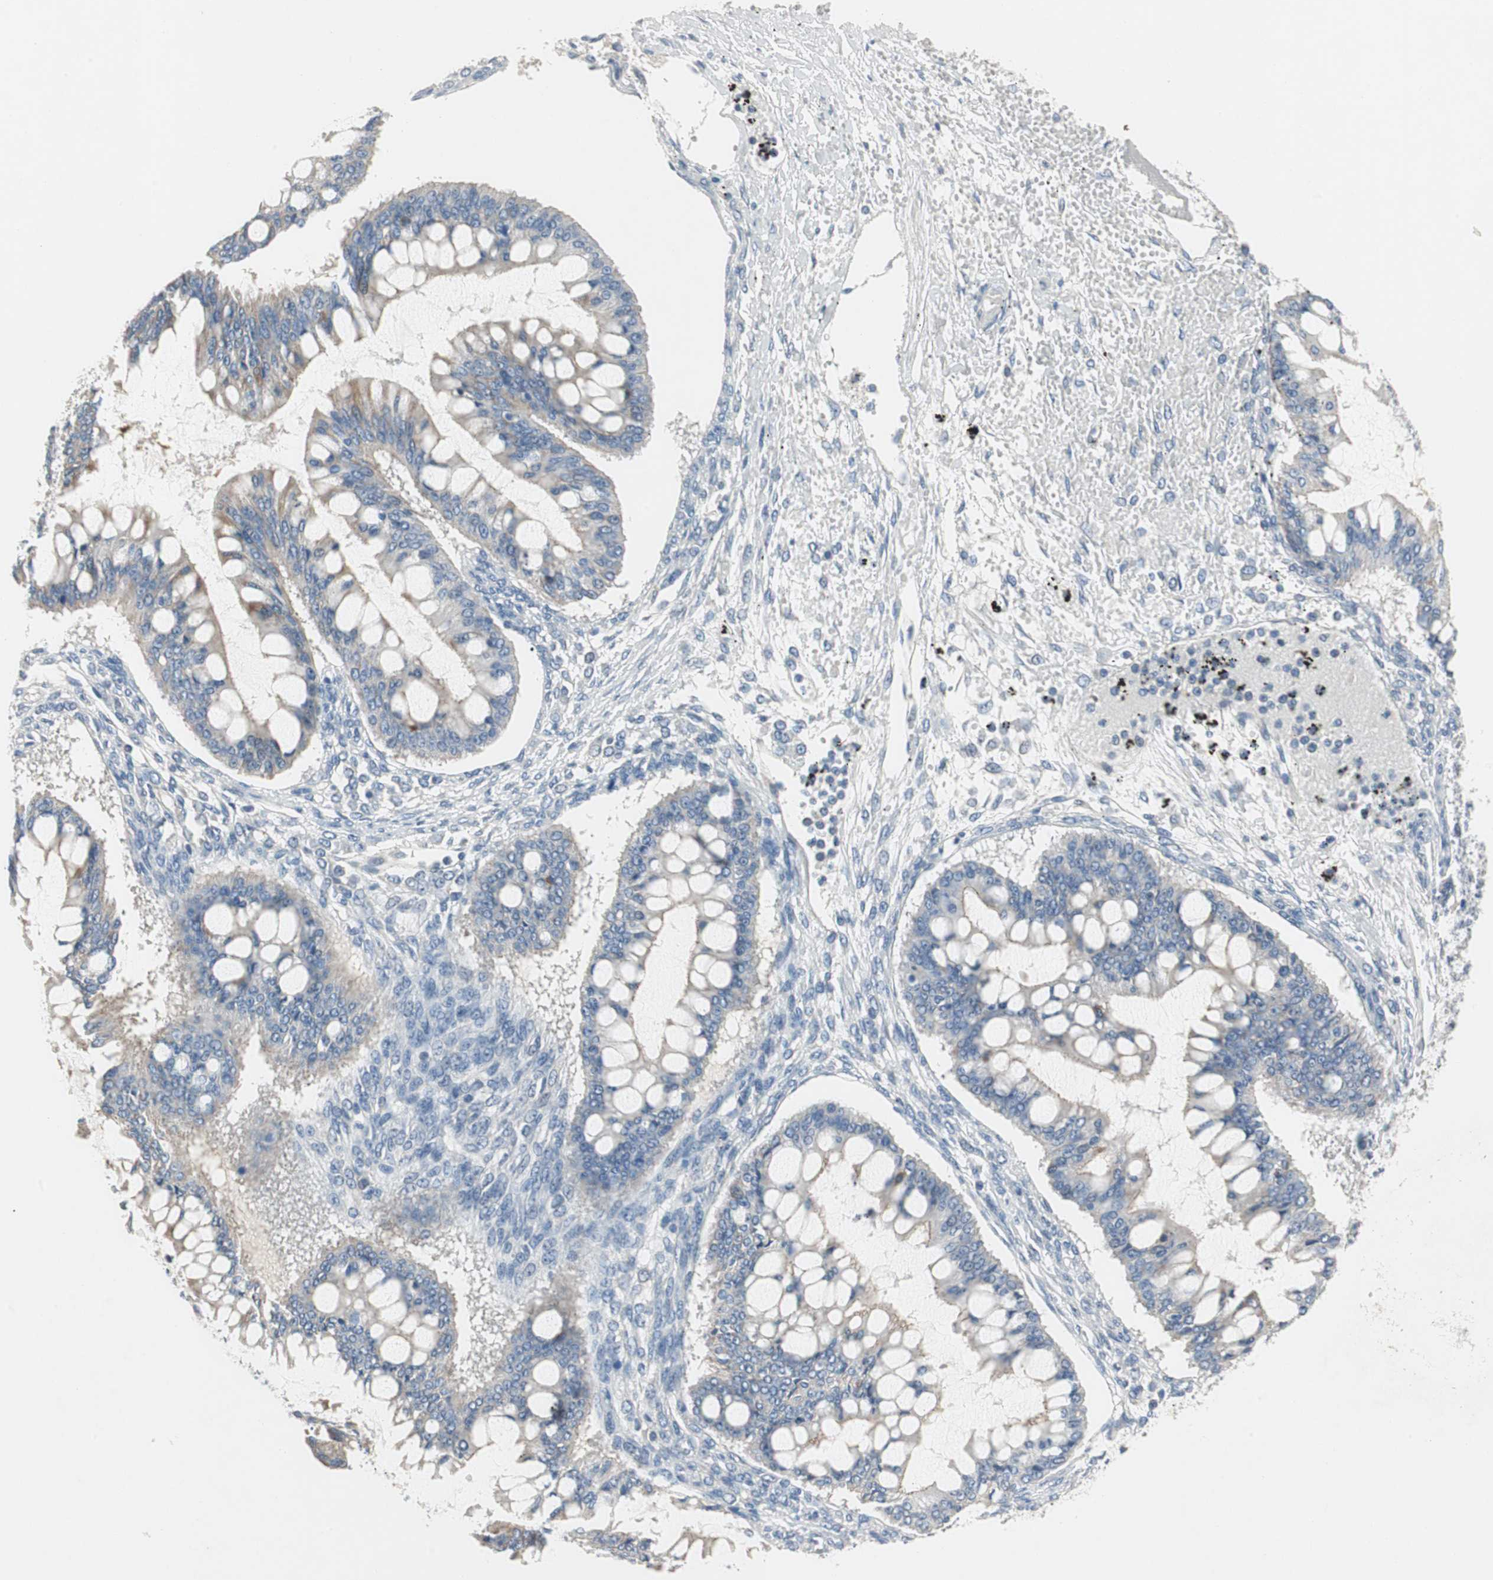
{"staining": {"intensity": "weak", "quantity": ">75%", "location": "cytoplasmic/membranous"}, "tissue": "ovarian cancer", "cell_type": "Tumor cells", "image_type": "cancer", "snomed": [{"axis": "morphology", "description": "Cystadenocarcinoma, mucinous, NOS"}, {"axis": "topography", "description": "Ovary"}], "caption": "Immunohistochemical staining of mucinous cystadenocarcinoma (ovarian) exhibits weak cytoplasmic/membranous protein expression in approximately >75% of tumor cells.", "gene": "CPA3", "patient": {"sex": "female", "age": 73}}